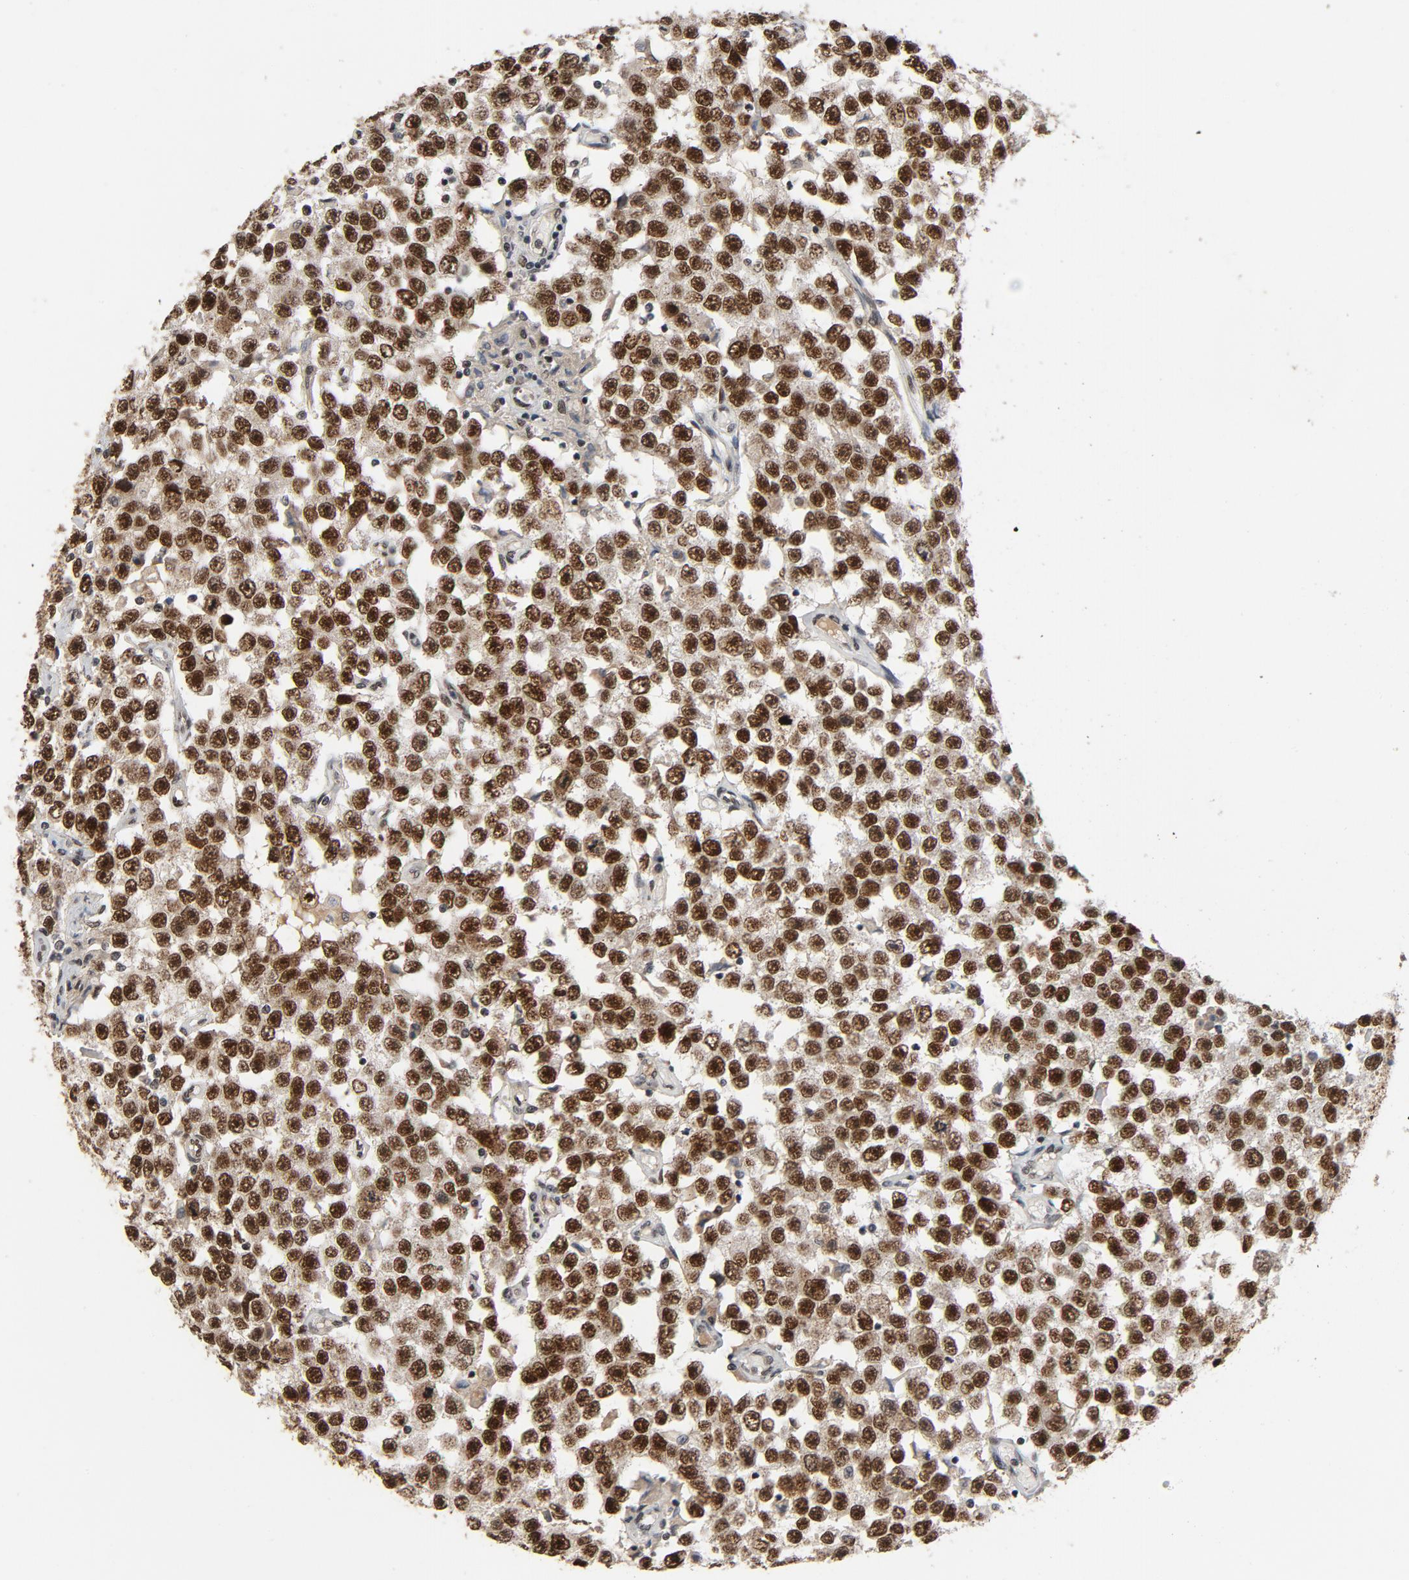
{"staining": {"intensity": "strong", "quantity": ">75%", "location": "nuclear"}, "tissue": "testis cancer", "cell_type": "Tumor cells", "image_type": "cancer", "snomed": [{"axis": "morphology", "description": "Seminoma, NOS"}, {"axis": "topography", "description": "Testis"}], "caption": "IHC of human testis seminoma shows high levels of strong nuclear positivity in about >75% of tumor cells.", "gene": "SMARCD1", "patient": {"sex": "male", "age": 52}}